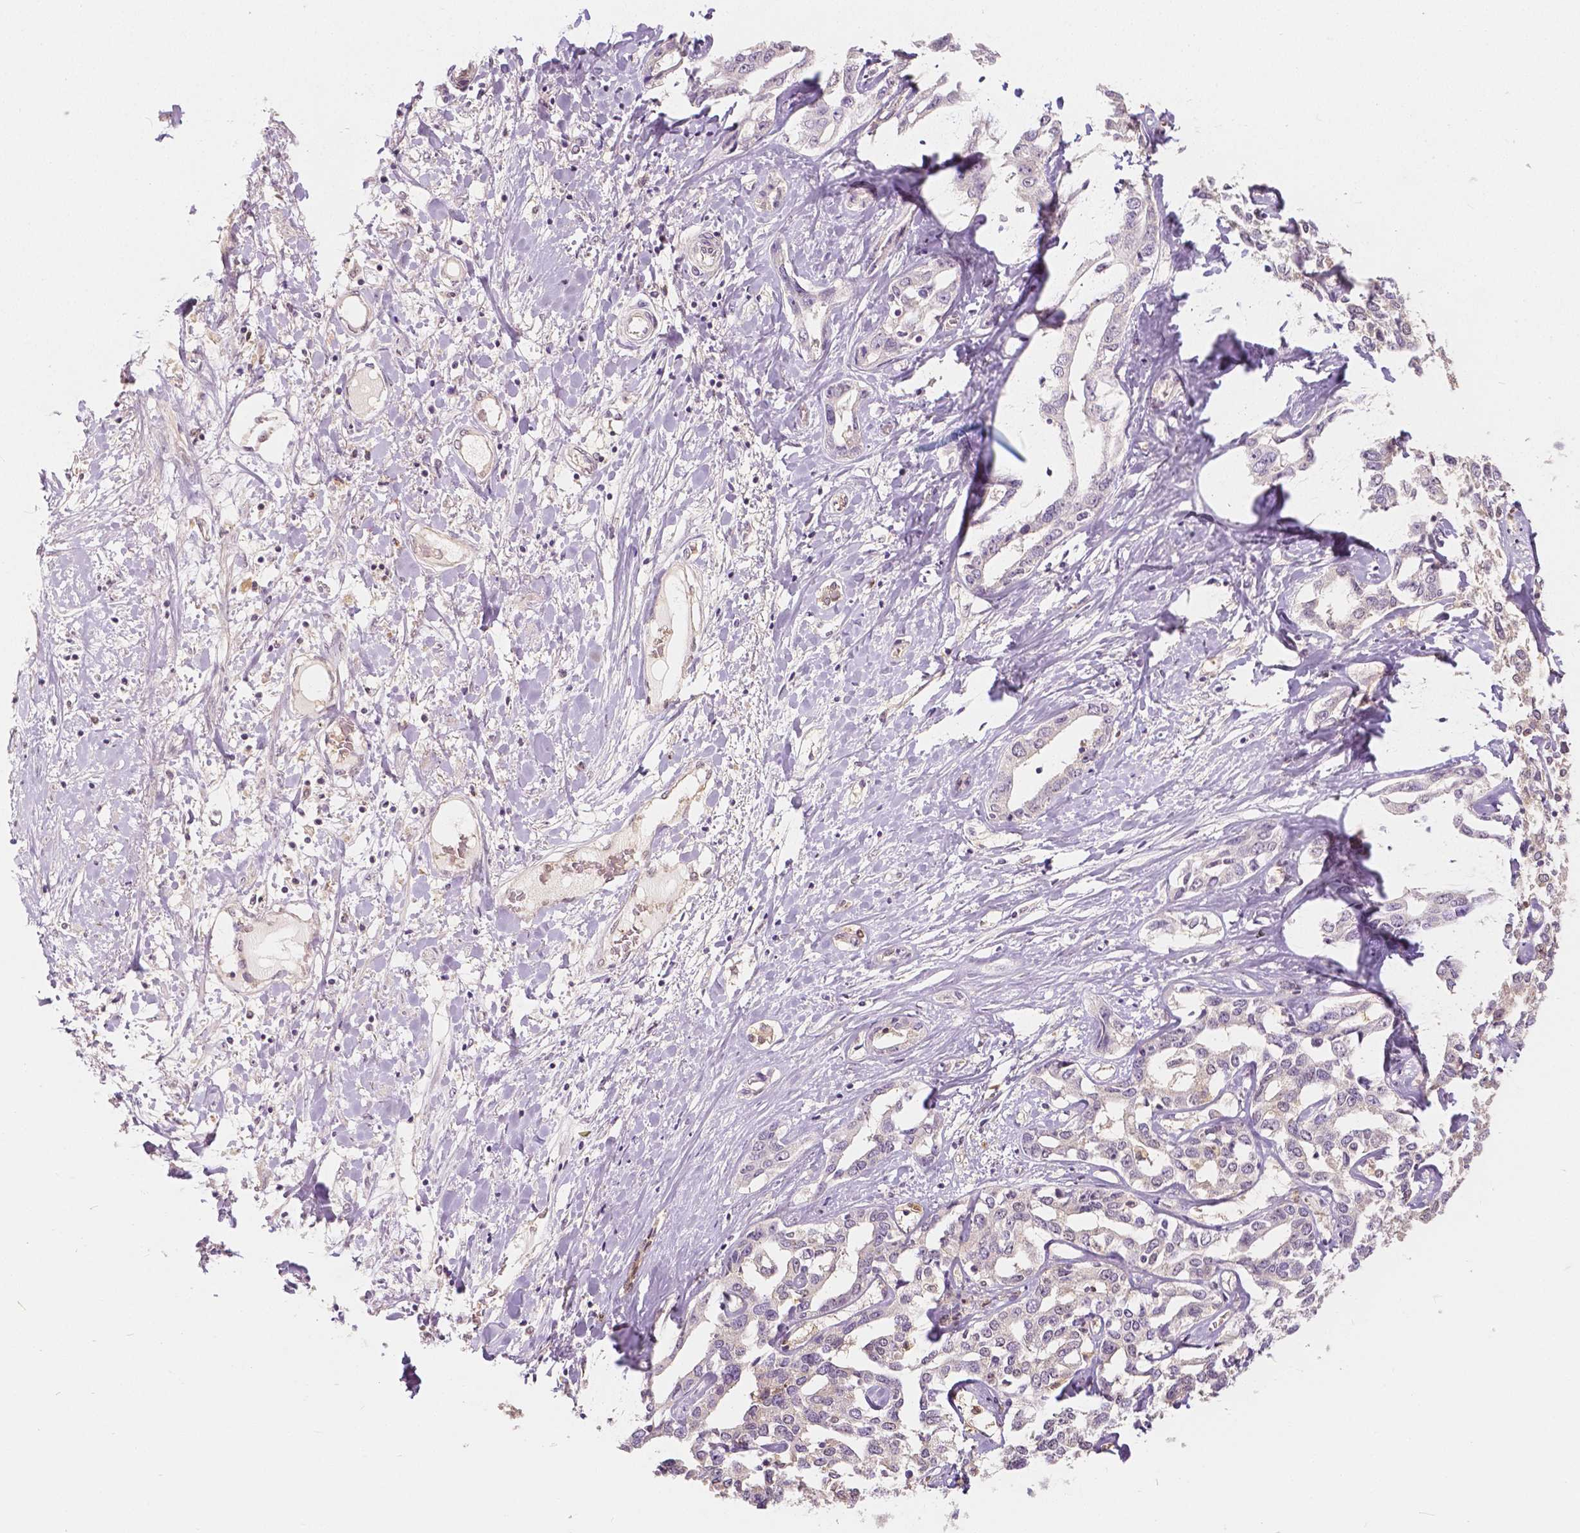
{"staining": {"intensity": "negative", "quantity": "none", "location": "none"}, "tissue": "liver cancer", "cell_type": "Tumor cells", "image_type": "cancer", "snomed": [{"axis": "morphology", "description": "Cholangiocarcinoma"}, {"axis": "topography", "description": "Liver"}], "caption": "Immunohistochemistry (IHC) of human cholangiocarcinoma (liver) reveals no staining in tumor cells.", "gene": "NAPRT", "patient": {"sex": "male", "age": 59}}